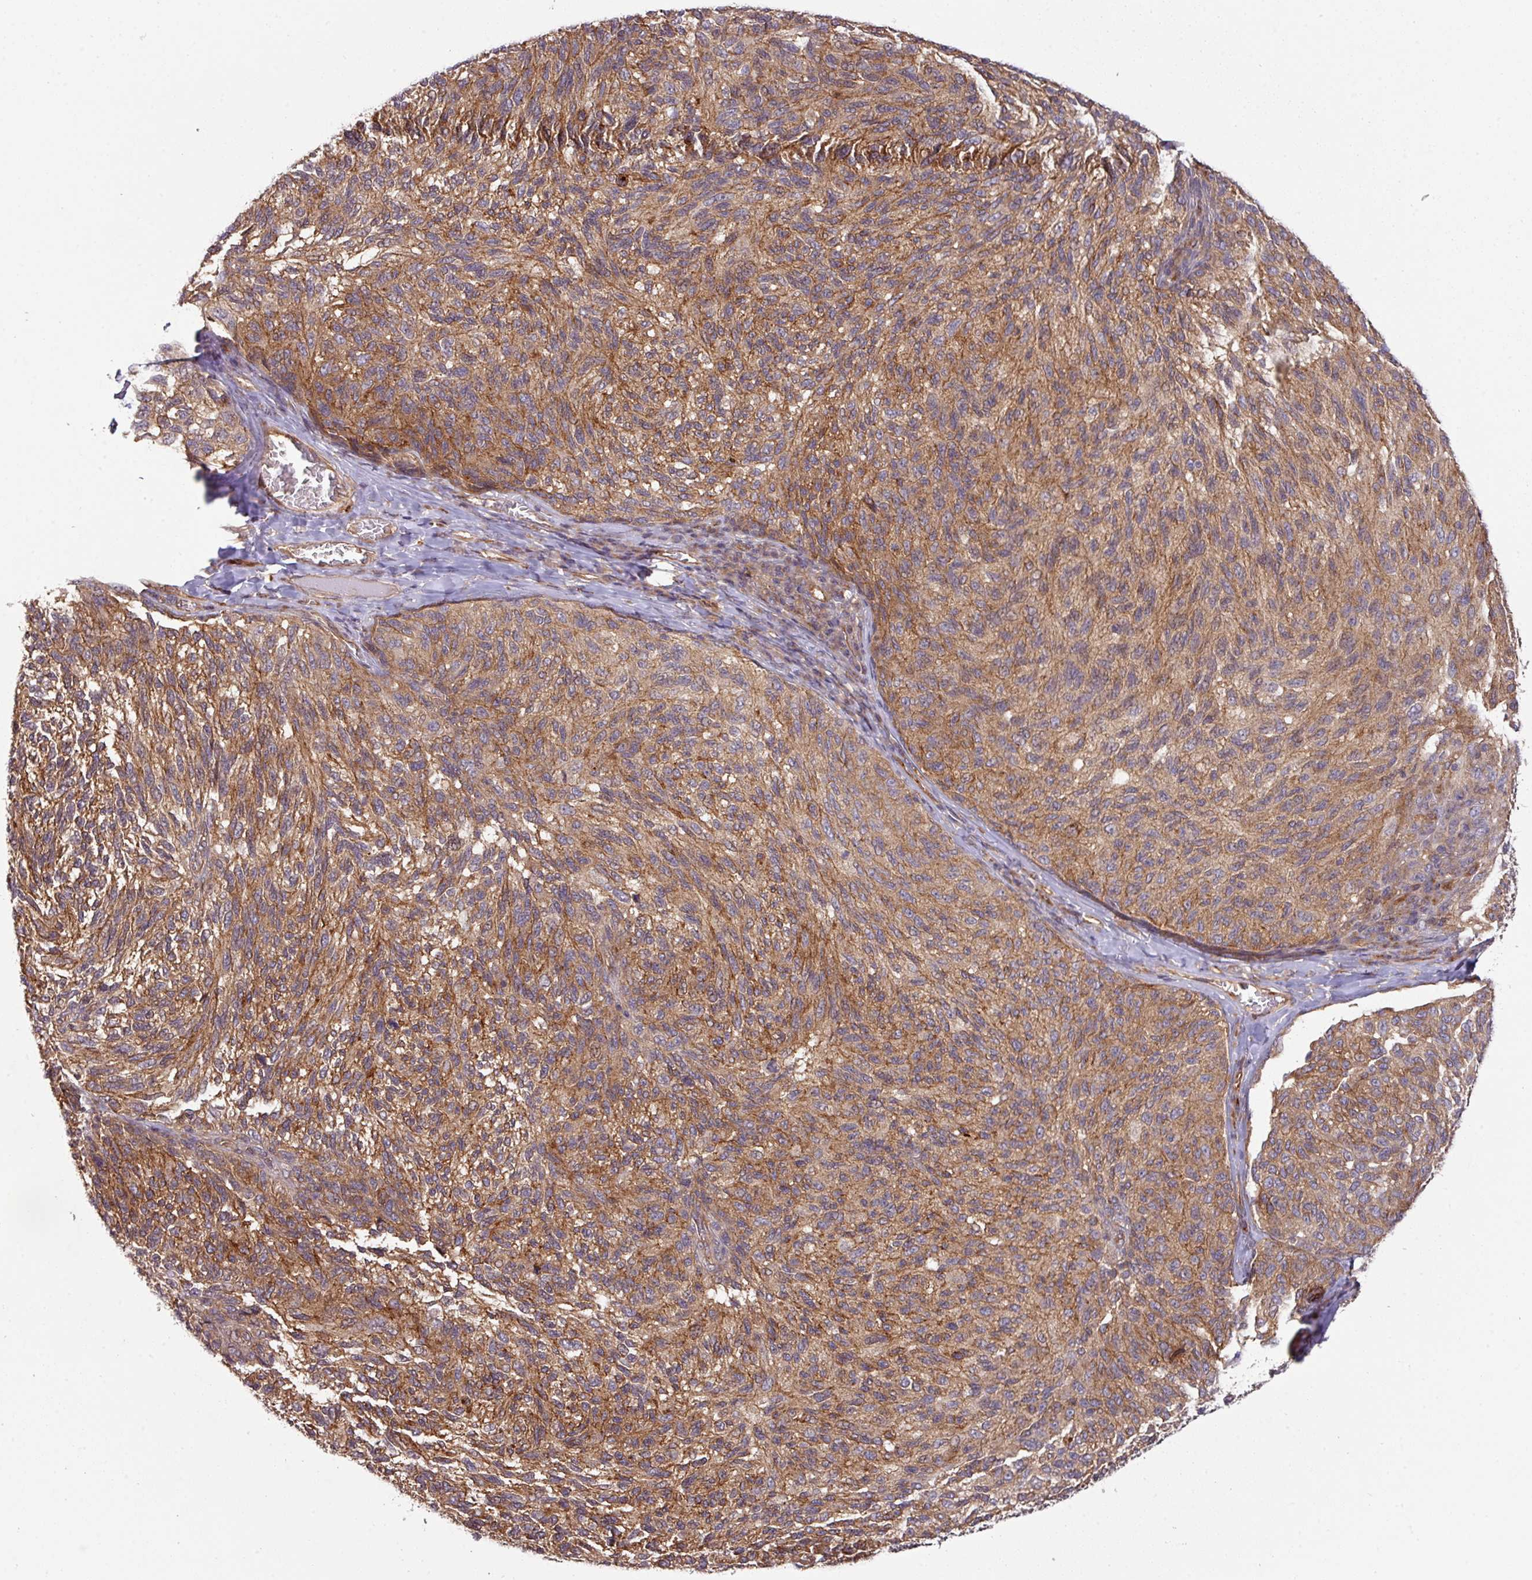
{"staining": {"intensity": "moderate", "quantity": ">75%", "location": "cytoplasmic/membranous"}, "tissue": "melanoma", "cell_type": "Tumor cells", "image_type": "cancer", "snomed": [{"axis": "morphology", "description": "Malignant melanoma, NOS"}, {"axis": "topography", "description": "Skin"}], "caption": "Protein staining of malignant melanoma tissue reveals moderate cytoplasmic/membranous positivity in approximately >75% of tumor cells.", "gene": "CYFIP2", "patient": {"sex": "female", "age": 73}}